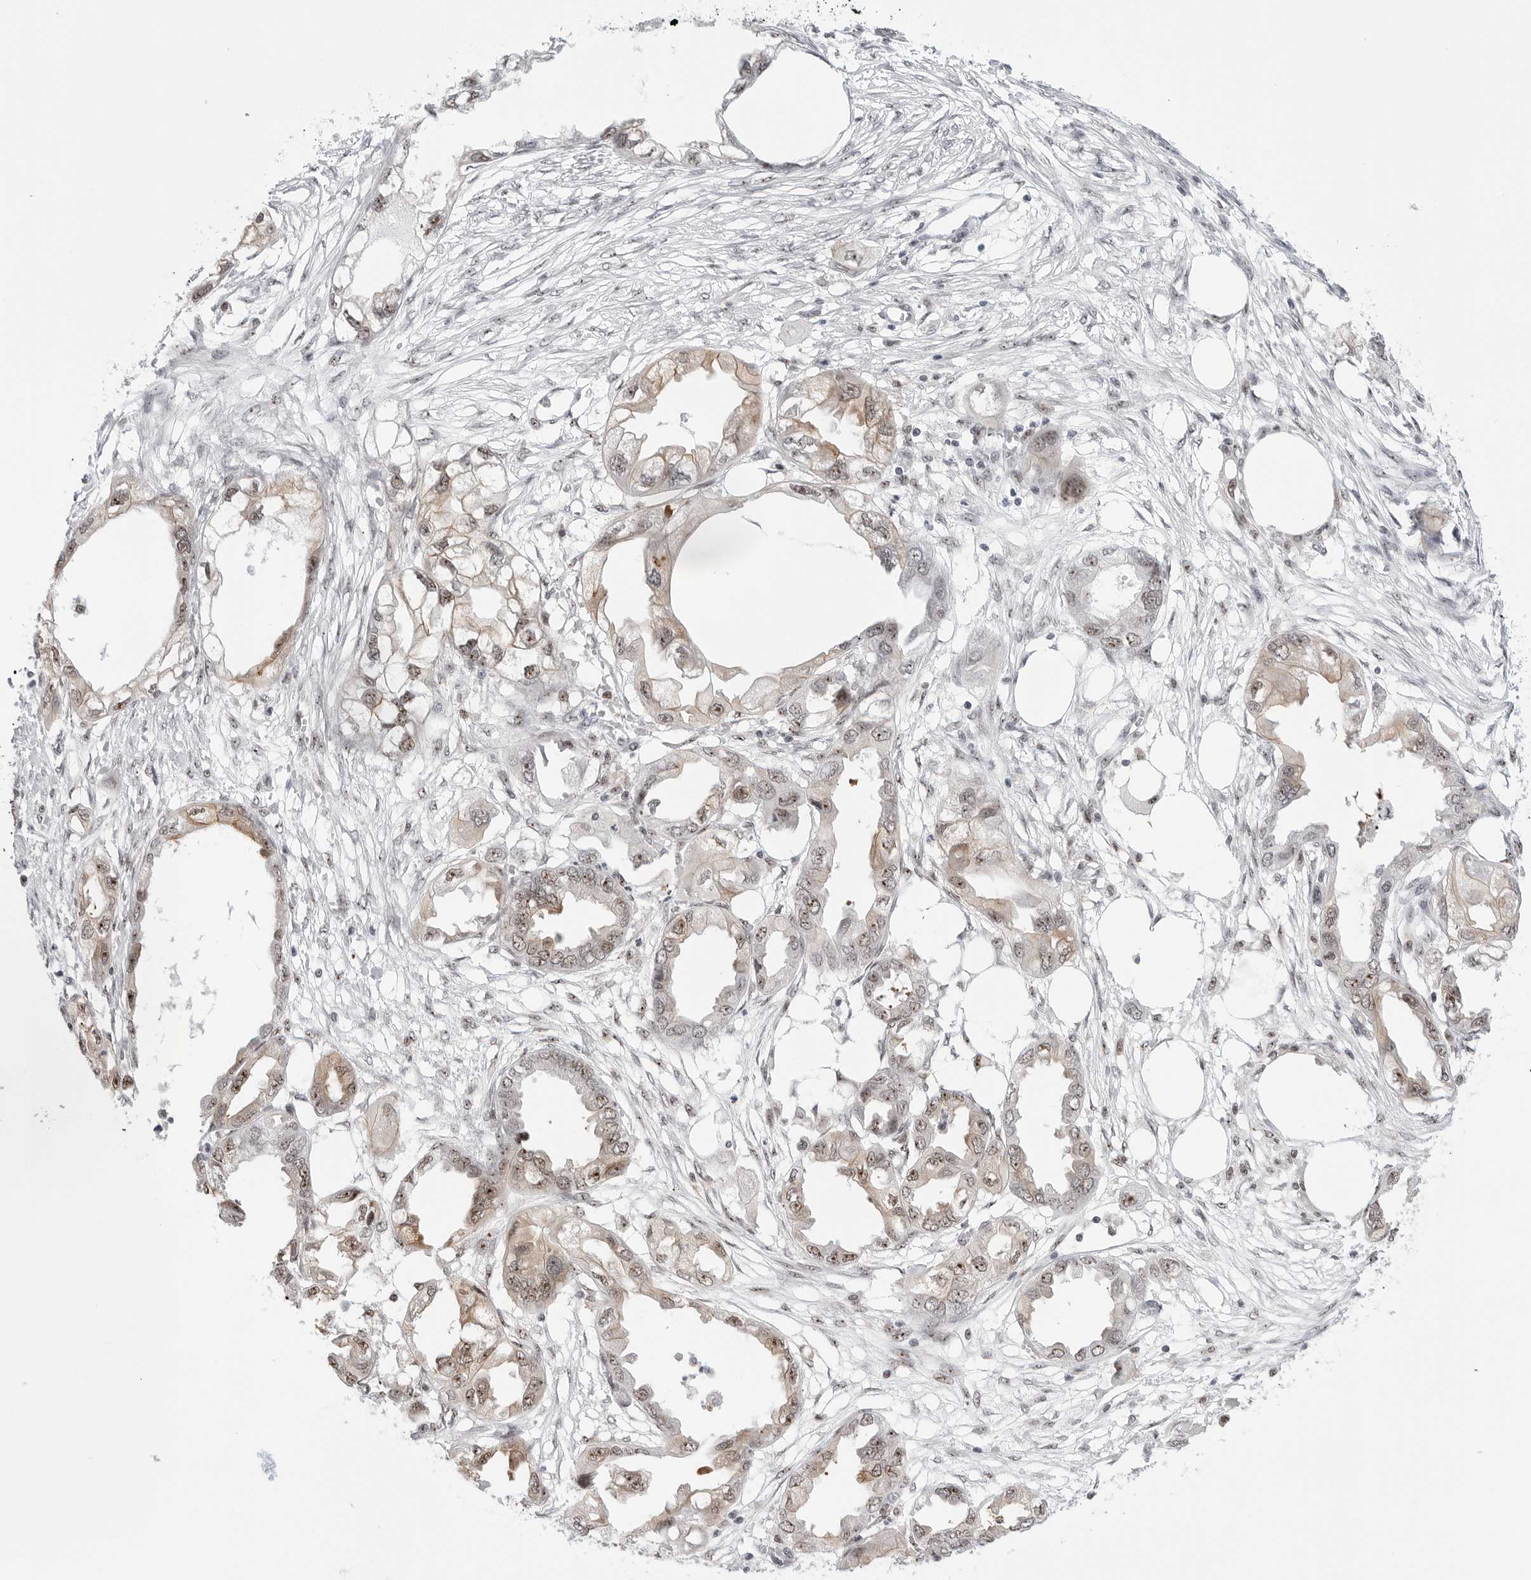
{"staining": {"intensity": "moderate", "quantity": "25%-75%", "location": "cytoplasmic/membranous,nuclear"}, "tissue": "endometrial cancer", "cell_type": "Tumor cells", "image_type": "cancer", "snomed": [{"axis": "morphology", "description": "Adenocarcinoma, NOS"}, {"axis": "morphology", "description": "Adenocarcinoma, metastatic, NOS"}, {"axis": "topography", "description": "Adipose tissue"}, {"axis": "topography", "description": "Endometrium"}], "caption": "IHC (DAB (3,3'-diaminobenzidine)) staining of endometrial adenocarcinoma shows moderate cytoplasmic/membranous and nuclear protein staining in approximately 25%-75% of tumor cells. Using DAB (3,3'-diaminobenzidine) (brown) and hematoxylin (blue) stains, captured at high magnification using brightfield microscopy.", "gene": "C1orf162", "patient": {"sex": "female", "age": 67}}